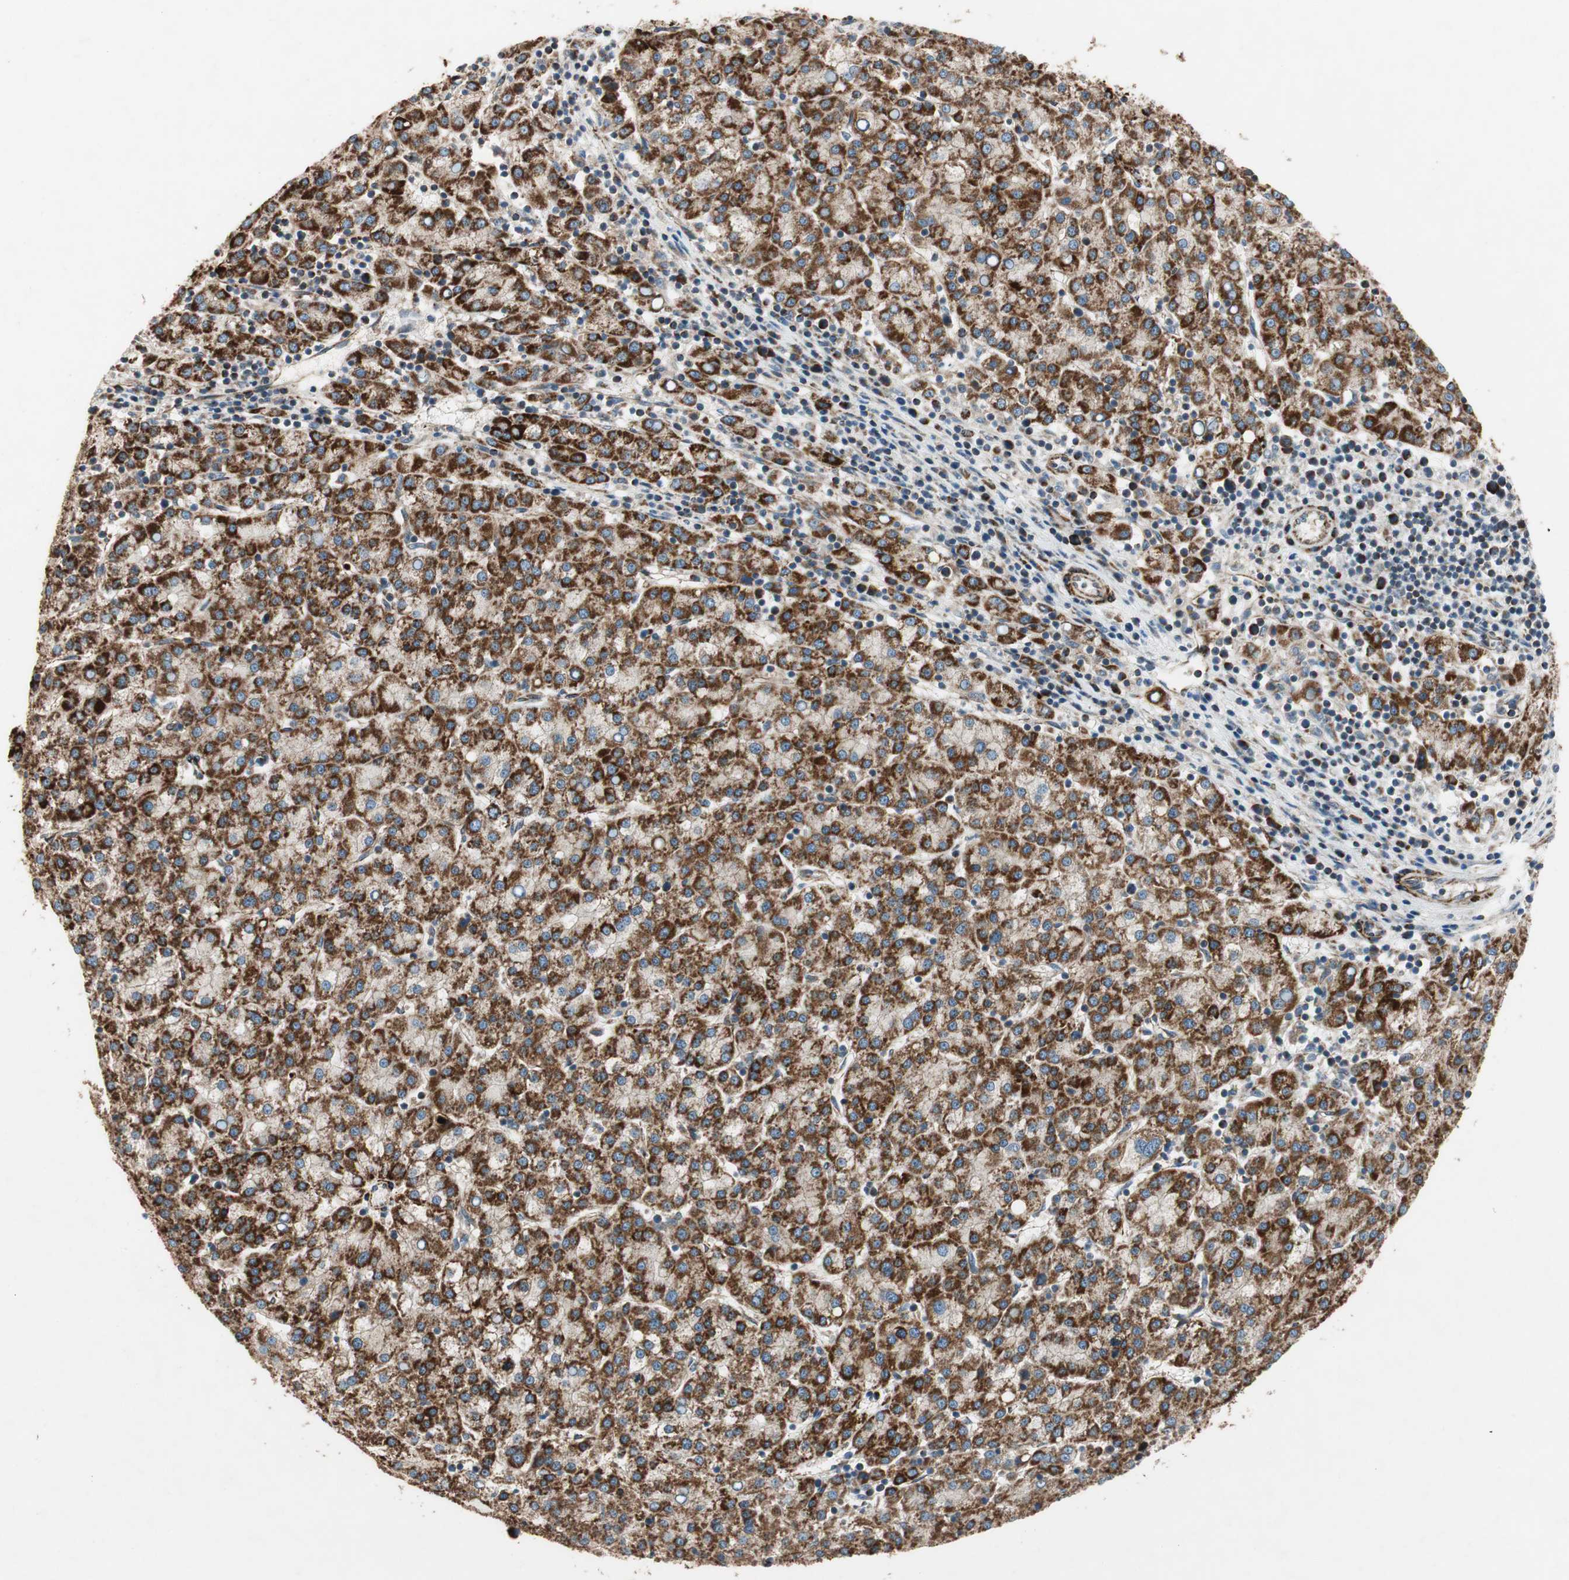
{"staining": {"intensity": "strong", "quantity": ">75%", "location": "cytoplasmic/membranous"}, "tissue": "liver cancer", "cell_type": "Tumor cells", "image_type": "cancer", "snomed": [{"axis": "morphology", "description": "Carcinoma, Hepatocellular, NOS"}, {"axis": "topography", "description": "Liver"}], "caption": "Immunohistochemistry (IHC) of liver cancer shows high levels of strong cytoplasmic/membranous positivity in approximately >75% of tumor cells.", "gene": "AKAP1", "patient": {"sex": "female", "age": 58}}